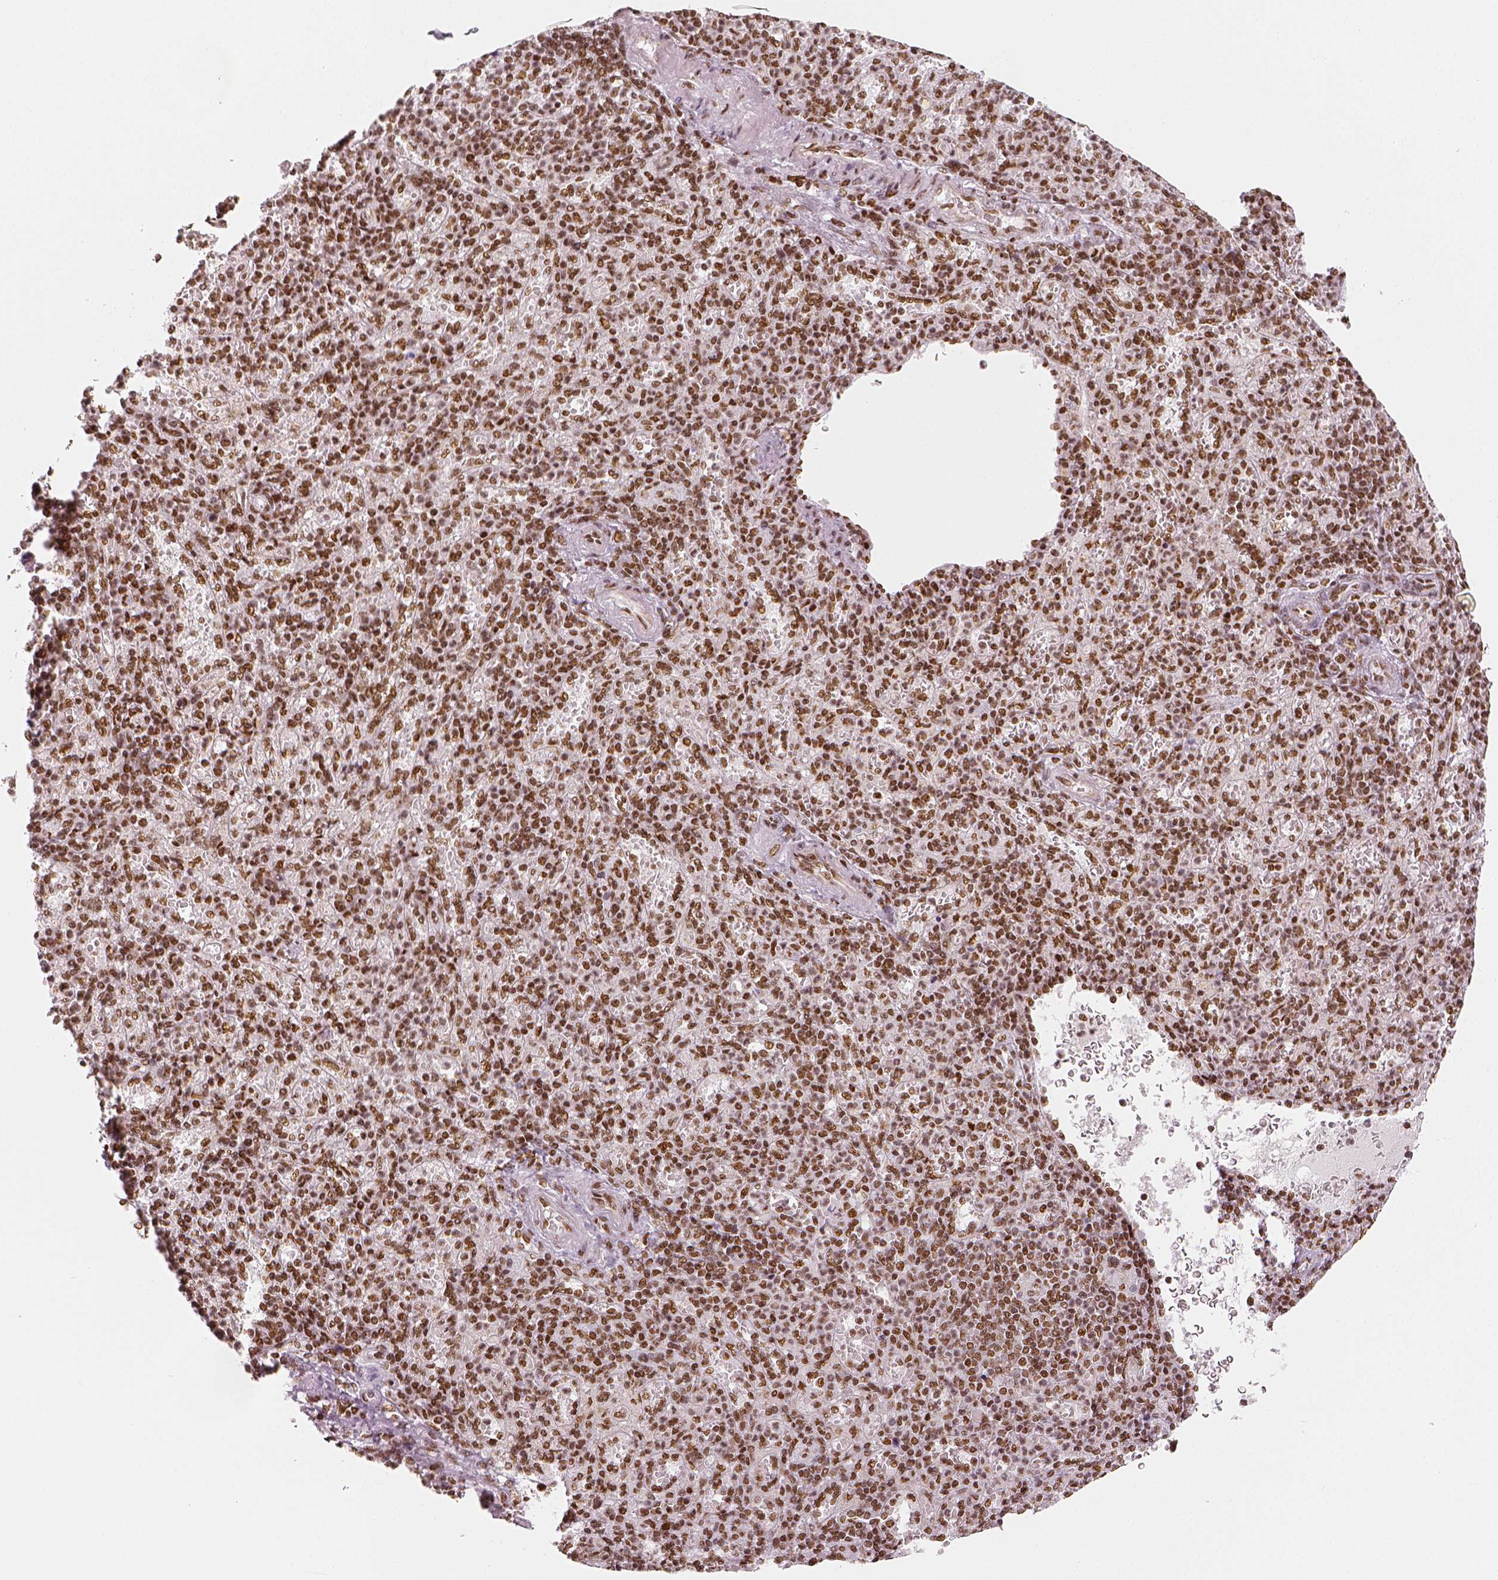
{"staining": {"intensity": "moderate", "quantity": ">75%", "location": "nuclear"}, "tissue": "spleen", "cell_type": "Cells in red pulp", "image_type": "normal", "snomed": [{"axis": "morphology", "description": "Normal tissue, NOS"}, {"axis": "topography", "description": "Spleen"}], "caption": "This is a micrograph of IHC staining of normal spleen, which shows moderate expression in the nuclear of cells in red pulp.", "gene": "KDM5B", "patient": {"sex": "female", "age": 74}}